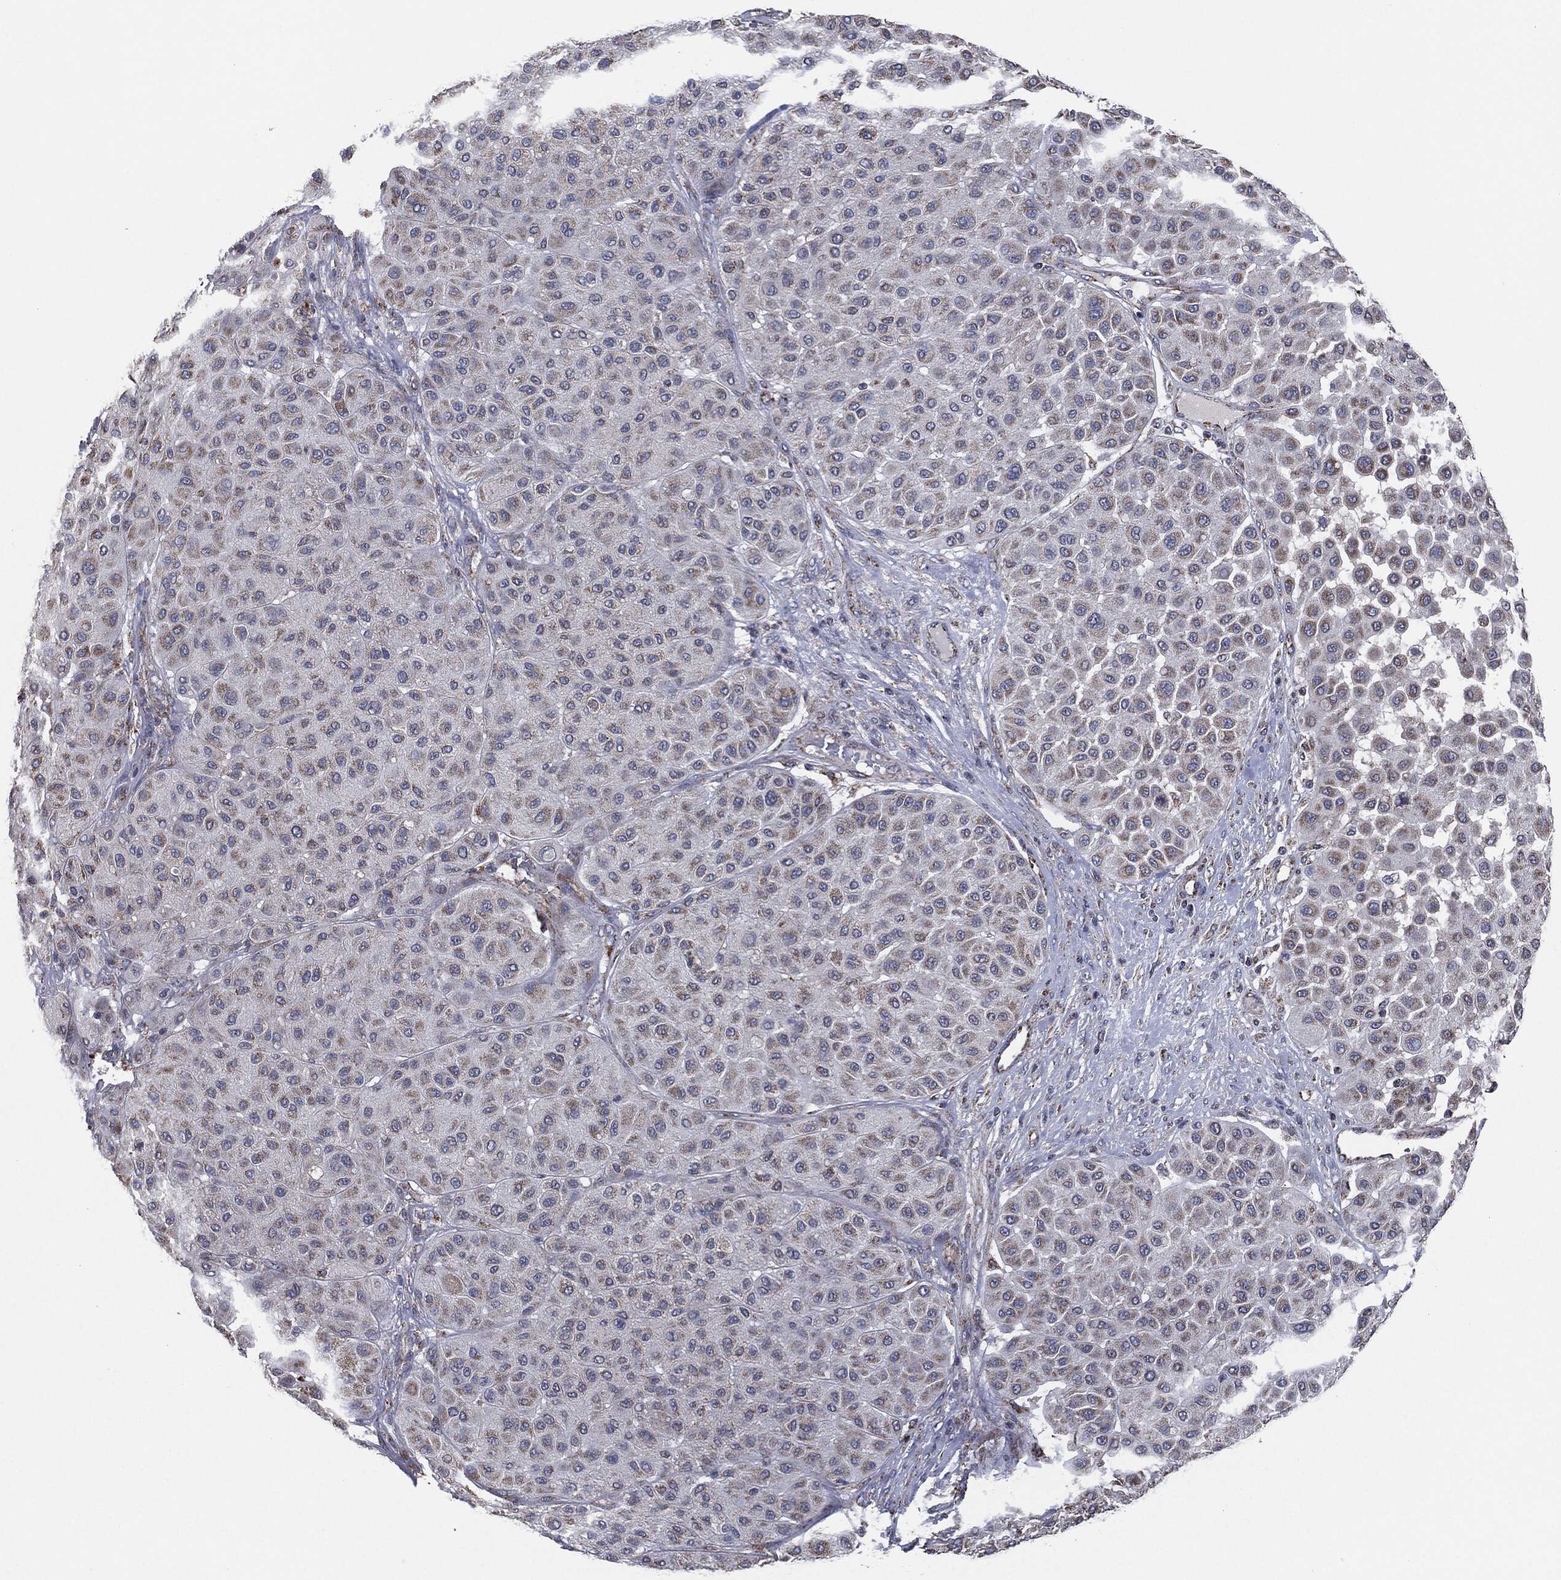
{"staining": {"intensity": "moderate", "quantity": "<25%", "location": "cytoplasmic/membranous"}, "tissue": "melanoma", "cell_type": "Tumor cells", "image_type": "cancer", "snomed": [{"axis": "morphology", "description": "Malignant melanoma, Metastatic site"}, {"axis": "topography", "description": "Smooth muscle"}], "caption": "Melanoma was stained to show a protein in brown. There is low levels of moderate cytoplasmic/membranous expression in about <25% of tumor cells. (DAB = brown stain, brightfield microscopy at high magnification).", "gene": "NDUFV2", "patient": {"sex": "male", "age": 41}}